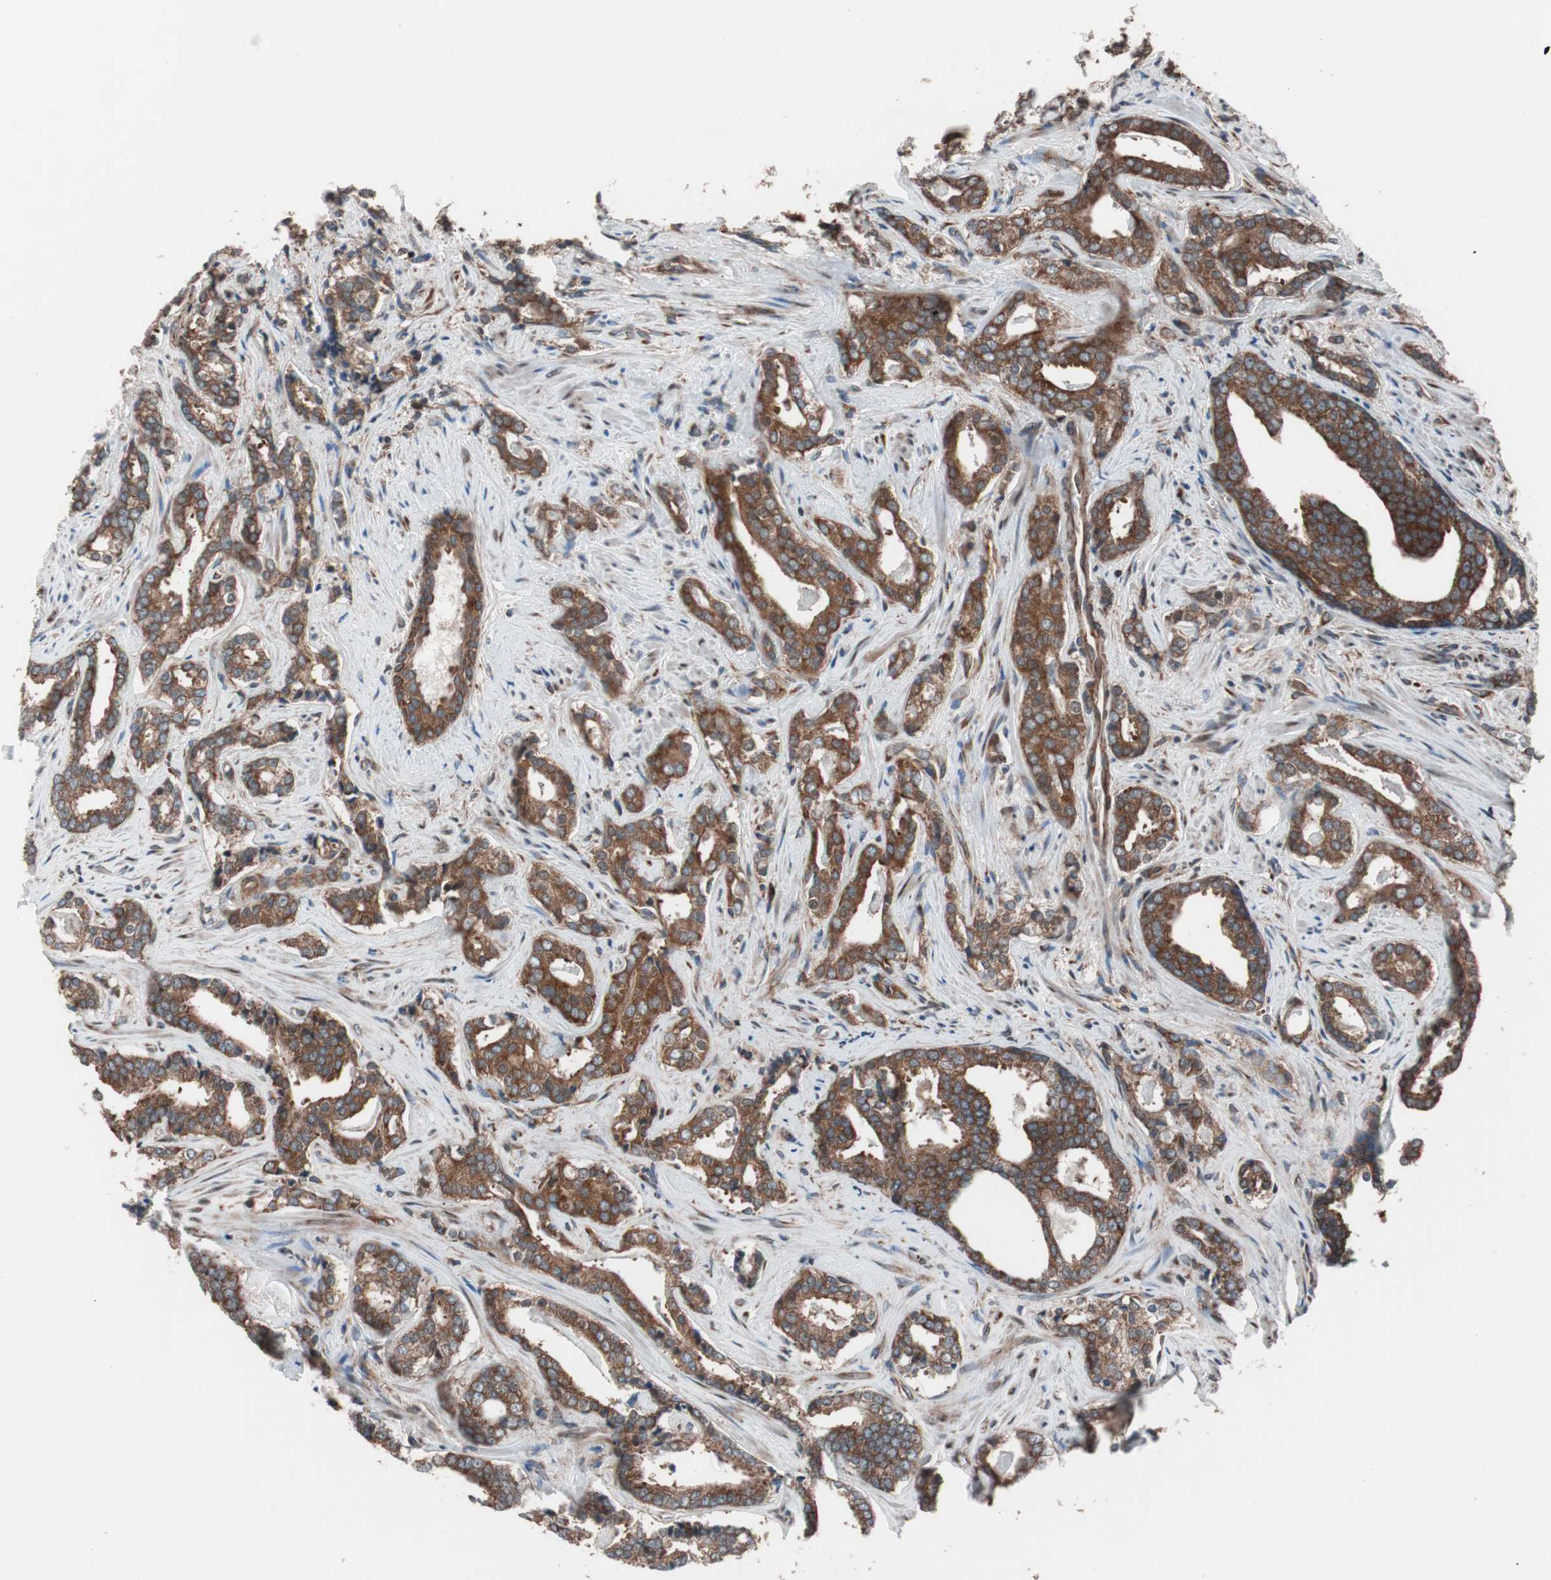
{"staining": {"intensity": "strong", "quantity": ">75%", "location": "cytoplasmic/membranous"}, "tissue": "prostate cancer", "cell_type": "Tumor cells", "image_type": "cancer", "snomed": [{"axis": "morphology", "description": "Adenocarcinoma, High grade"}, {"axis": "topography", "description": "Prostate"}], "caption": "Protein staining displays strong cytoplasmic/membranous positivity in approximately >75% of tumor cells in adenocarcinoma (high-grade) (prostate).", "gene": "SEC31A", "patient": {"sex": "male", "age": 67}}